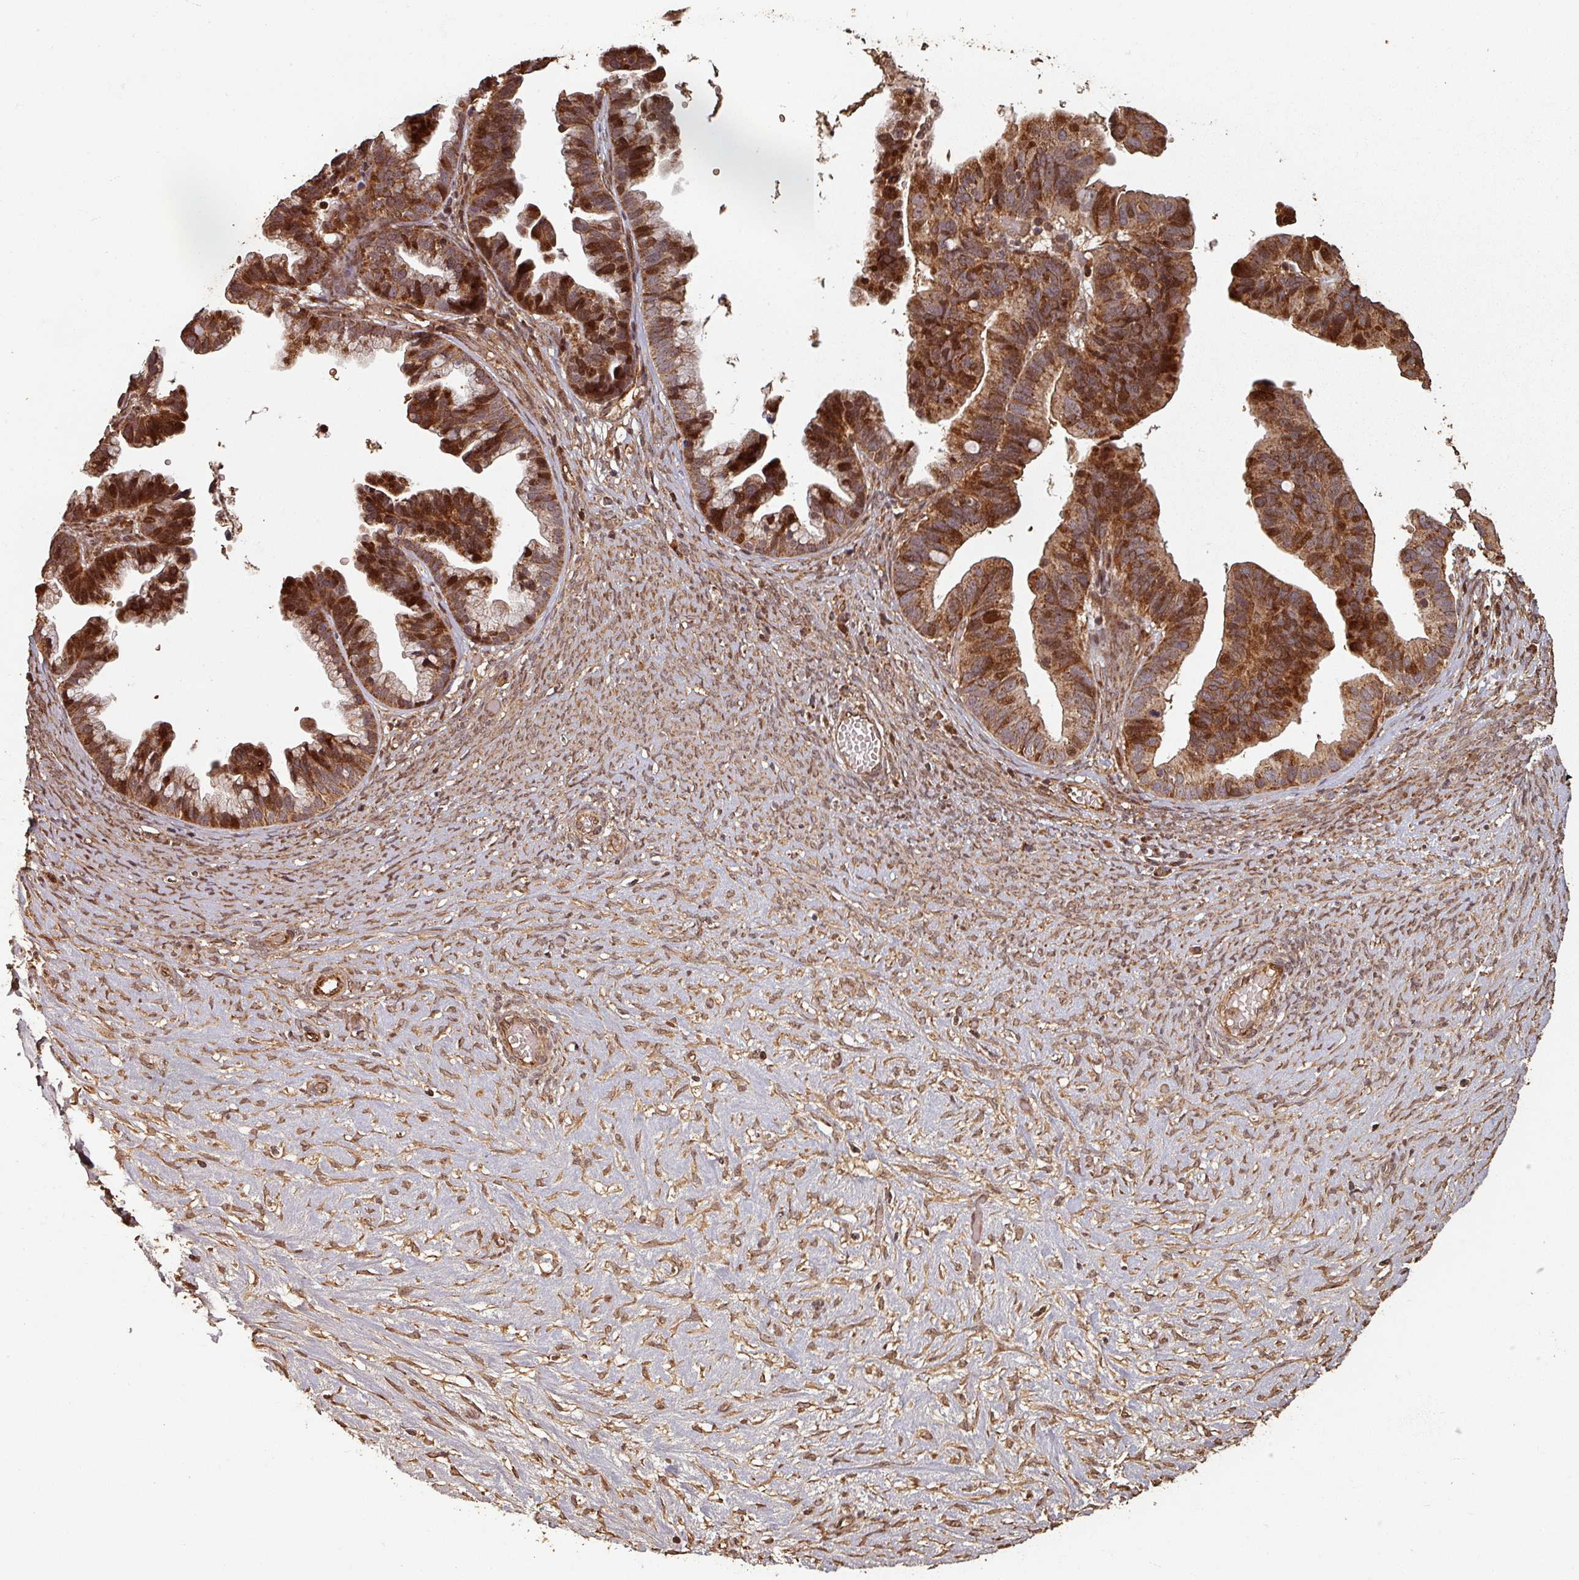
{"staining": {"intensity": "strong", "quantity": ">75%", "location": "cytoplasmic/membranous,nuclear"}, "tissue": "ovarian cancer", "cell_type": "Tumor cells", "image_type": "cancer", "snomed": [{"axis": "morphology", "description": "Cystadenocarcinoma, serous, NOS"}, {"axis": "topography", "description": "Ovary"}], "caption": "Protein expression analysis of human ovarian cancer (serous cystadenocarcinoma) reveals strong cytoplasmic/membranous and nuclear expression in approximately >75% of tumor cells. (brown staining indicates protein expression, while blue staining denotes nuclei).", "gene": "EID1", "patient": {"sex": "female", "age": 56}}